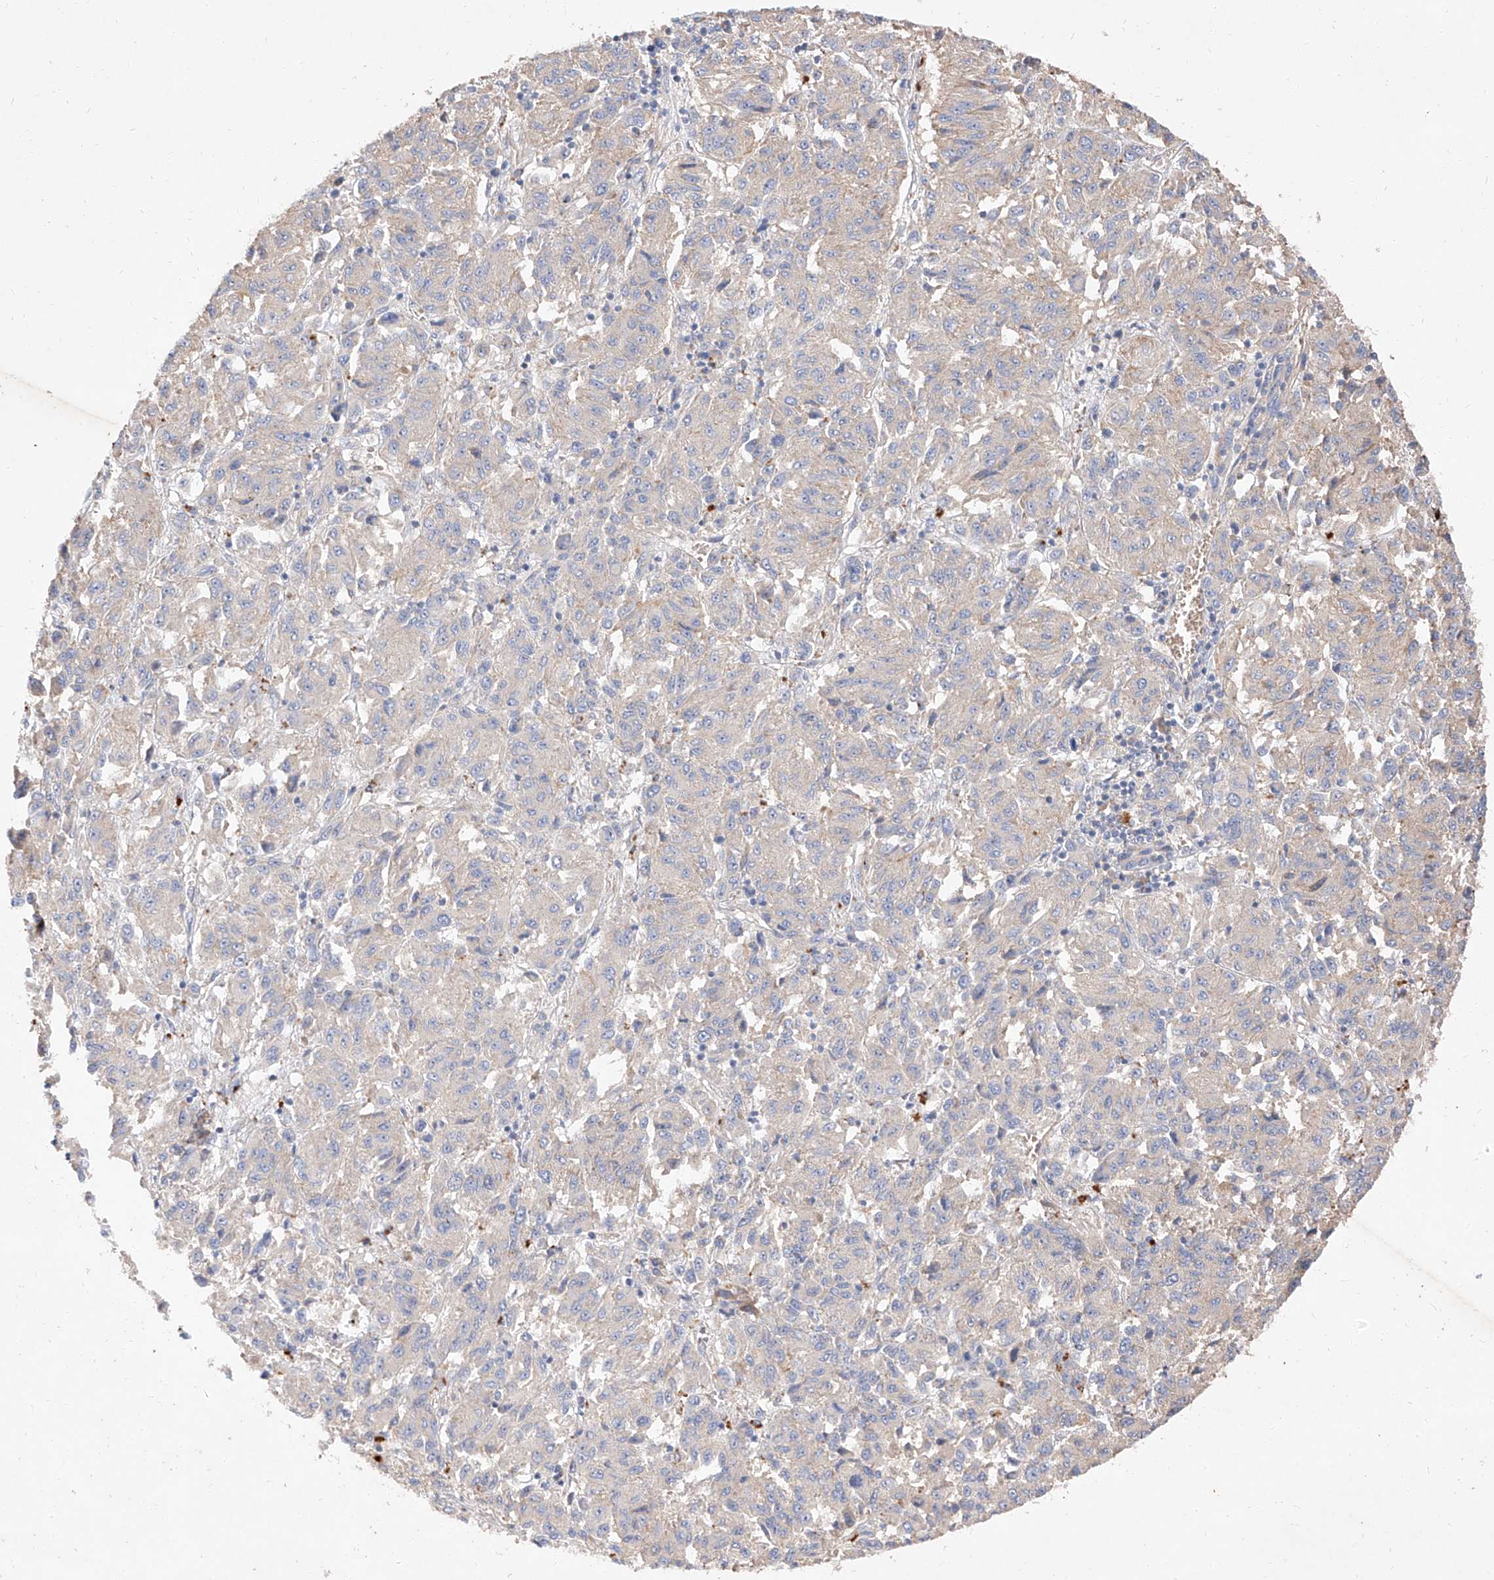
{"staining": {"intensity": "negative", "quantity": "none", "location": "none"}, "tissue": "melanoma", "cell_type": "Tumor cells", "image_type": "cancer", "snomed": [{"axis": "morphology", "description": "Malignant melanoma, Metastatic site"}, {"axis": "topography", "description": "Lung"}], "caption": "A high-resolution photomicrograph shows immunohistochemistry (IHC) staining of malignant melanoma (metastatic site), which displays no significant positivity in tumor cells.", "gene": "DIRAS3", "patient": {"sex": "male", "age": 64}}